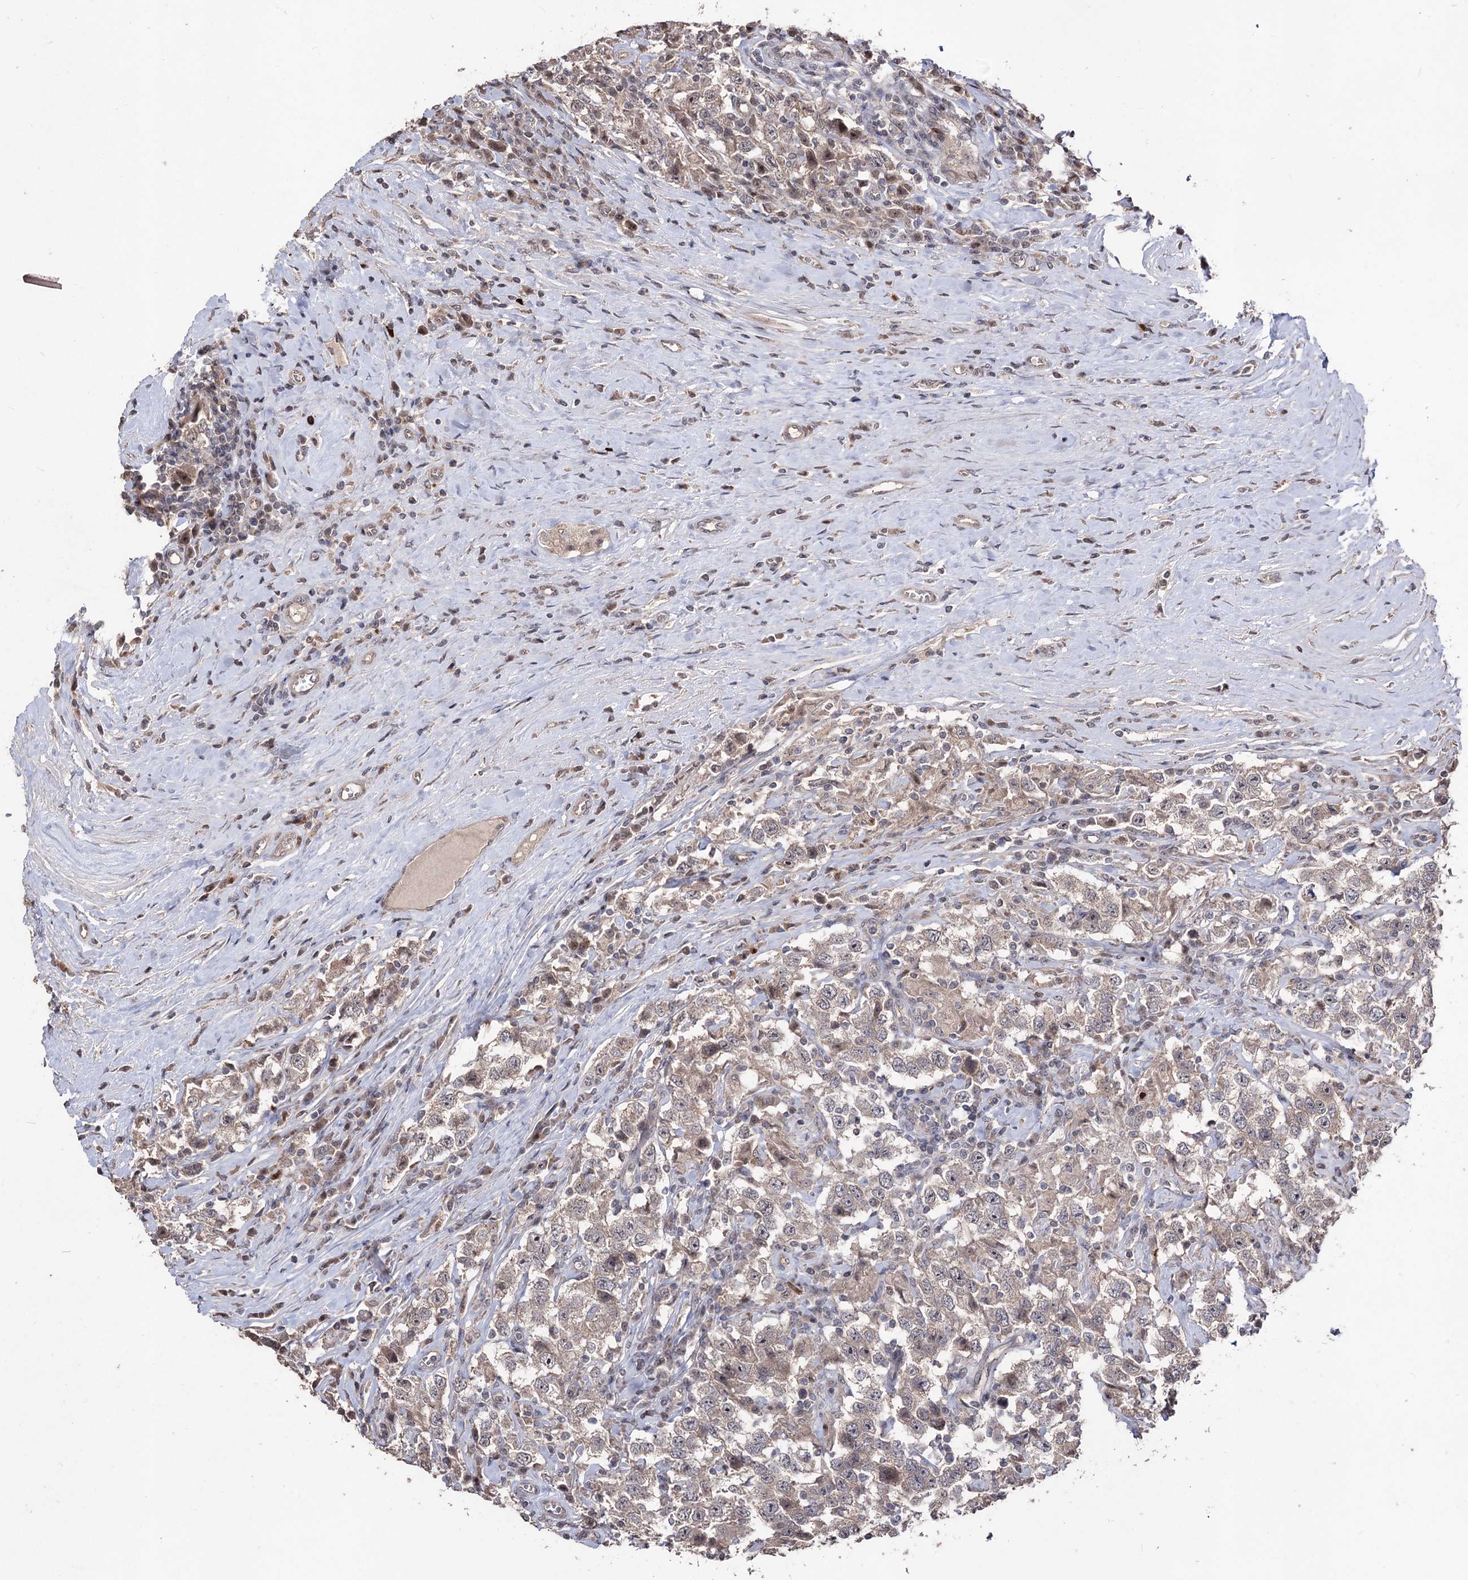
{"staining": {"intensity": "moderate", "quantity": ">75%", "location": "cytoplasmic/membranous"}, "tissue": "testis cancer", "cell_type": "Tumor cells", "image_type": "cancer", "snomed": [{"axis": "morphology", "description": "Seminoma, NOS"}, {"axis": "topography", "description": "Testis"}], "caption": "Protein analysis of testis cancer tissue displays moderate cytoplasmic/membranous expression in about >75% of tumor cells.", "gene": "CPNE8", "patient": {"sex": "male", "age": 41}}